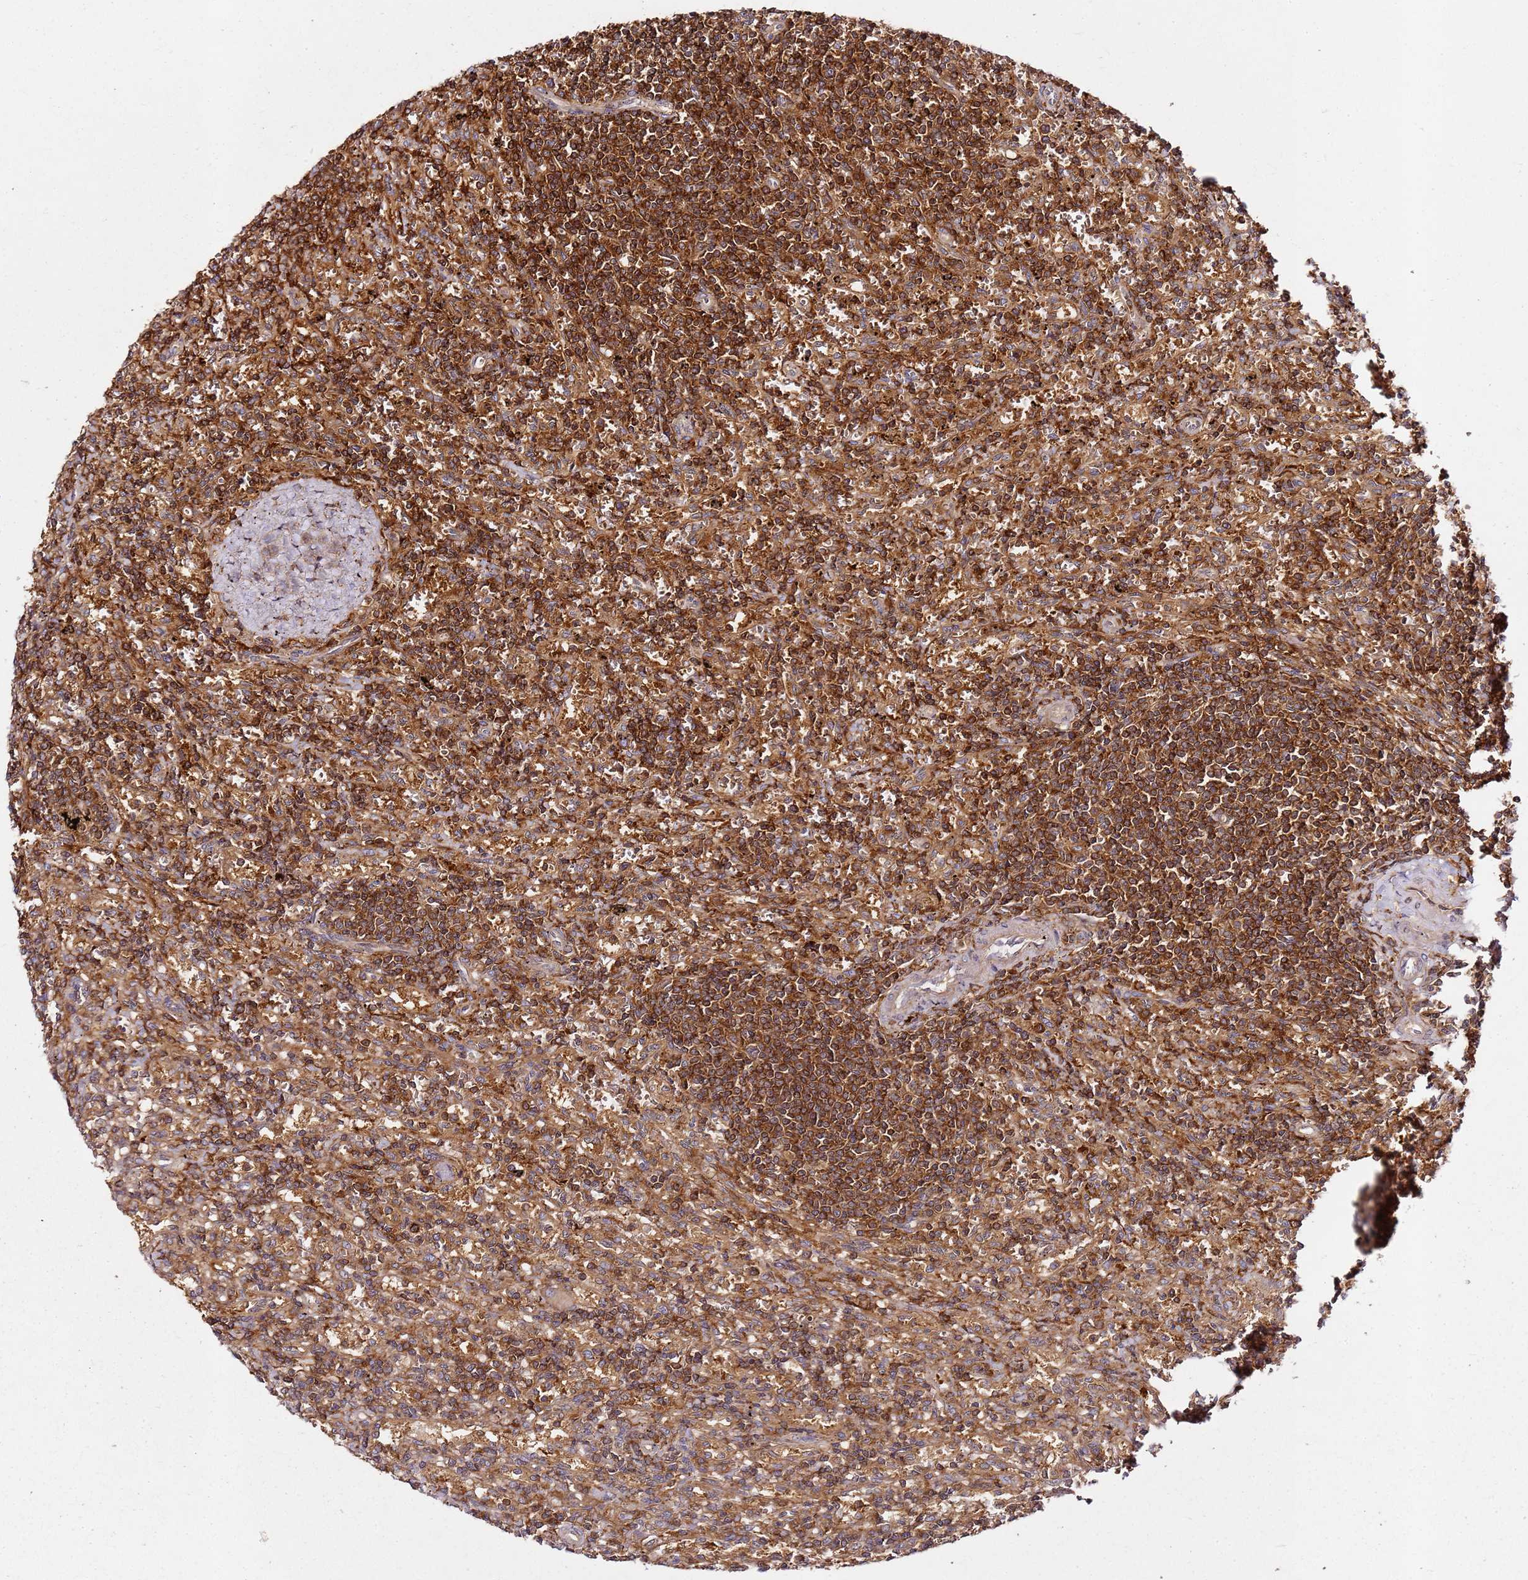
{"staining": {"intensity": "strong", "quantity": ">75%", "location": "cytoplasmic/membranous"}, "tissue": "lymphoma", "cell_type": "Tumor cells", "image_type": "cancer", "snomed": [{"axis": "morphology", "description": "Malignant lymphoma, non-Hodgkin's type, Low grade"}, {"axis": "topography", "description": "Spleen"}], "caption": "Immunohistochemical staining of low-grade malignant lymphoma, non-Hodgkin's type reveals strong cytoplasmic/membranous protein positivity in approximately >75% of tumor cells.", "gene": "PRMT7", "patient": {"sex": "male", "age": 76}}